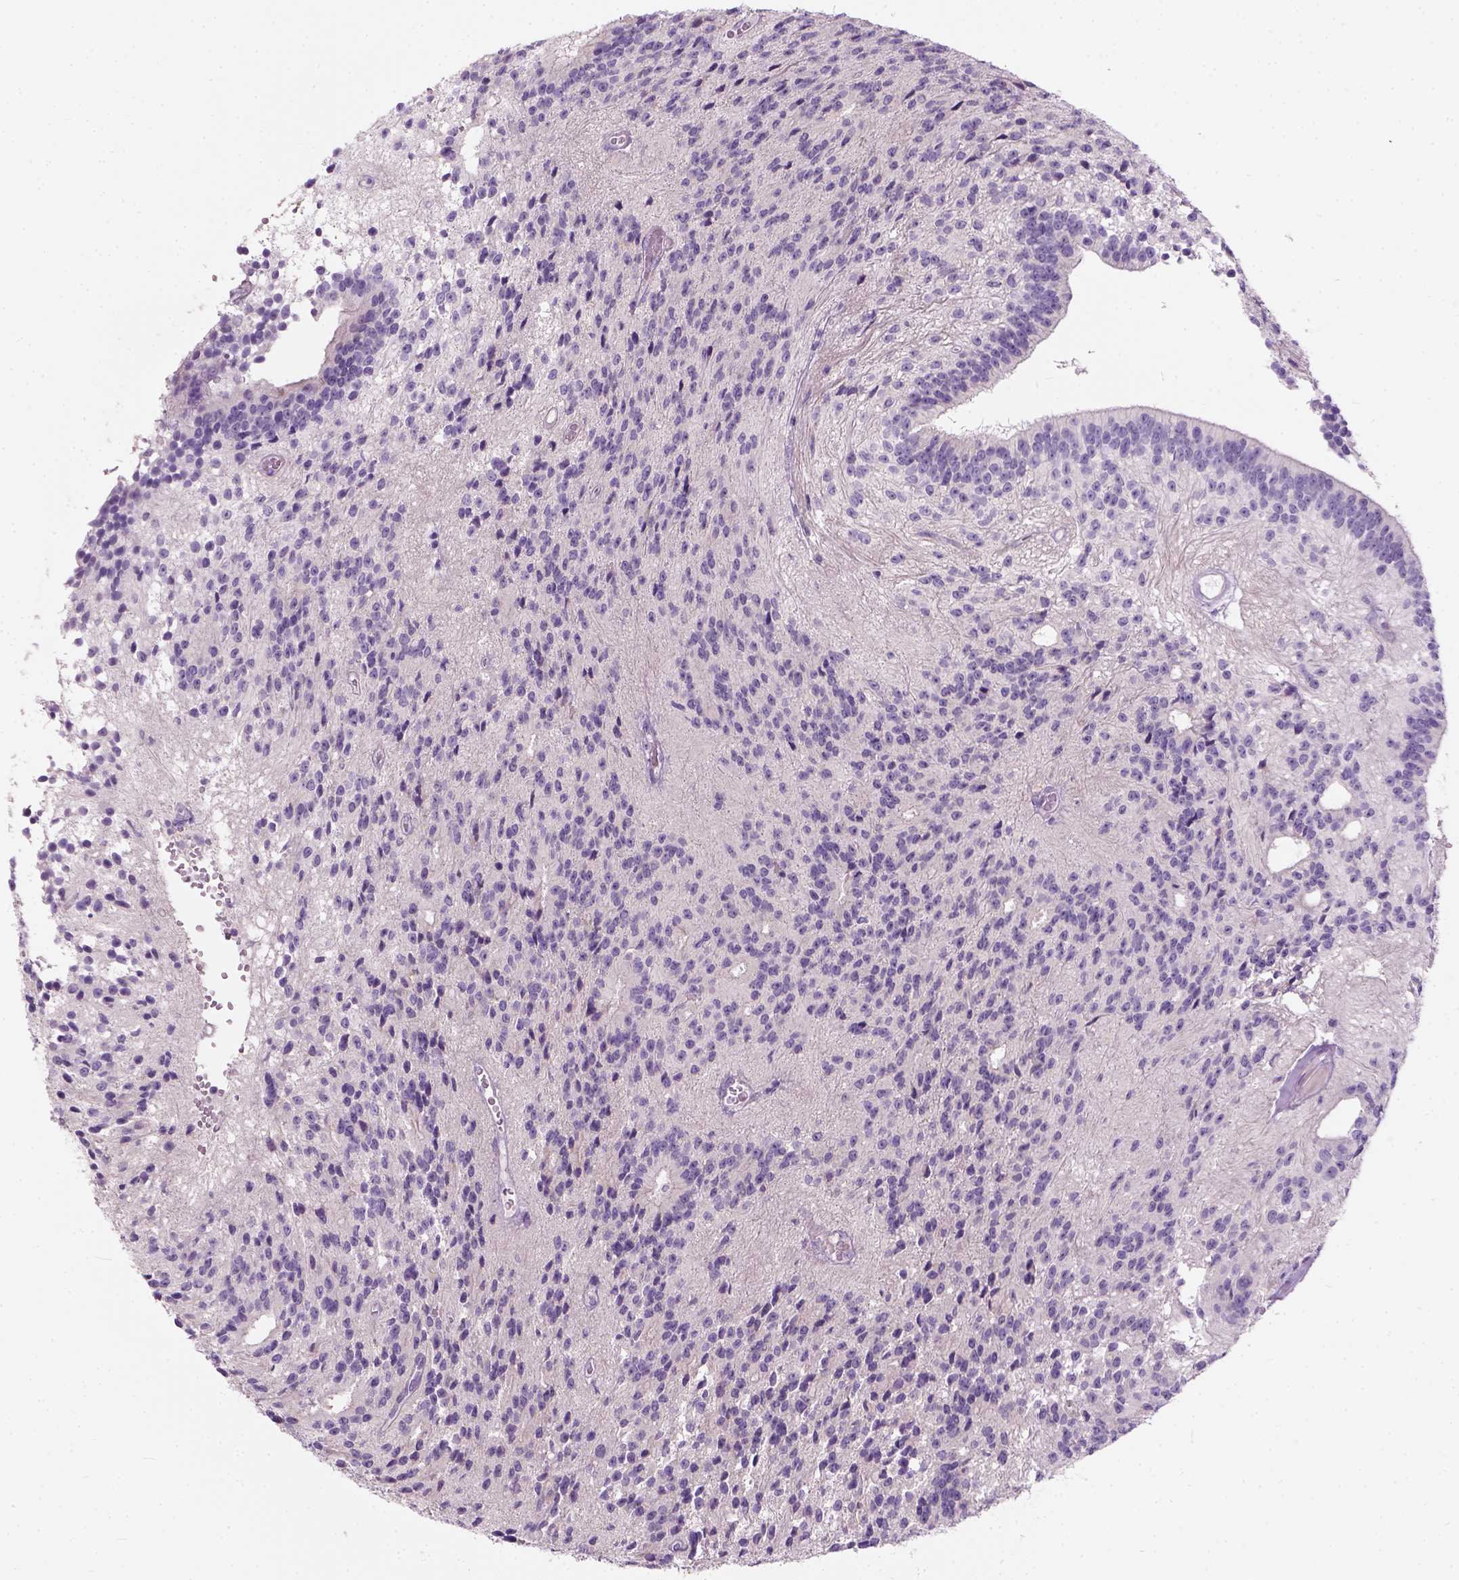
{"staining": {"intensity": "negative", "quantity": "none", "location": "none"}, "tissue": "glioma", "cell_type": "Tumor cells", "image_type": "cancer", "snomed": [{"axis": "morphology", "description": "Glioma, malignant, Low grade"}, {"axis": "topography", "description": "Brain"}], "caption": "Tumor cells are negative for protein expression in human glioma.", "gene": "TRIM72", "patient": {"sex": "male", "age": 31}}